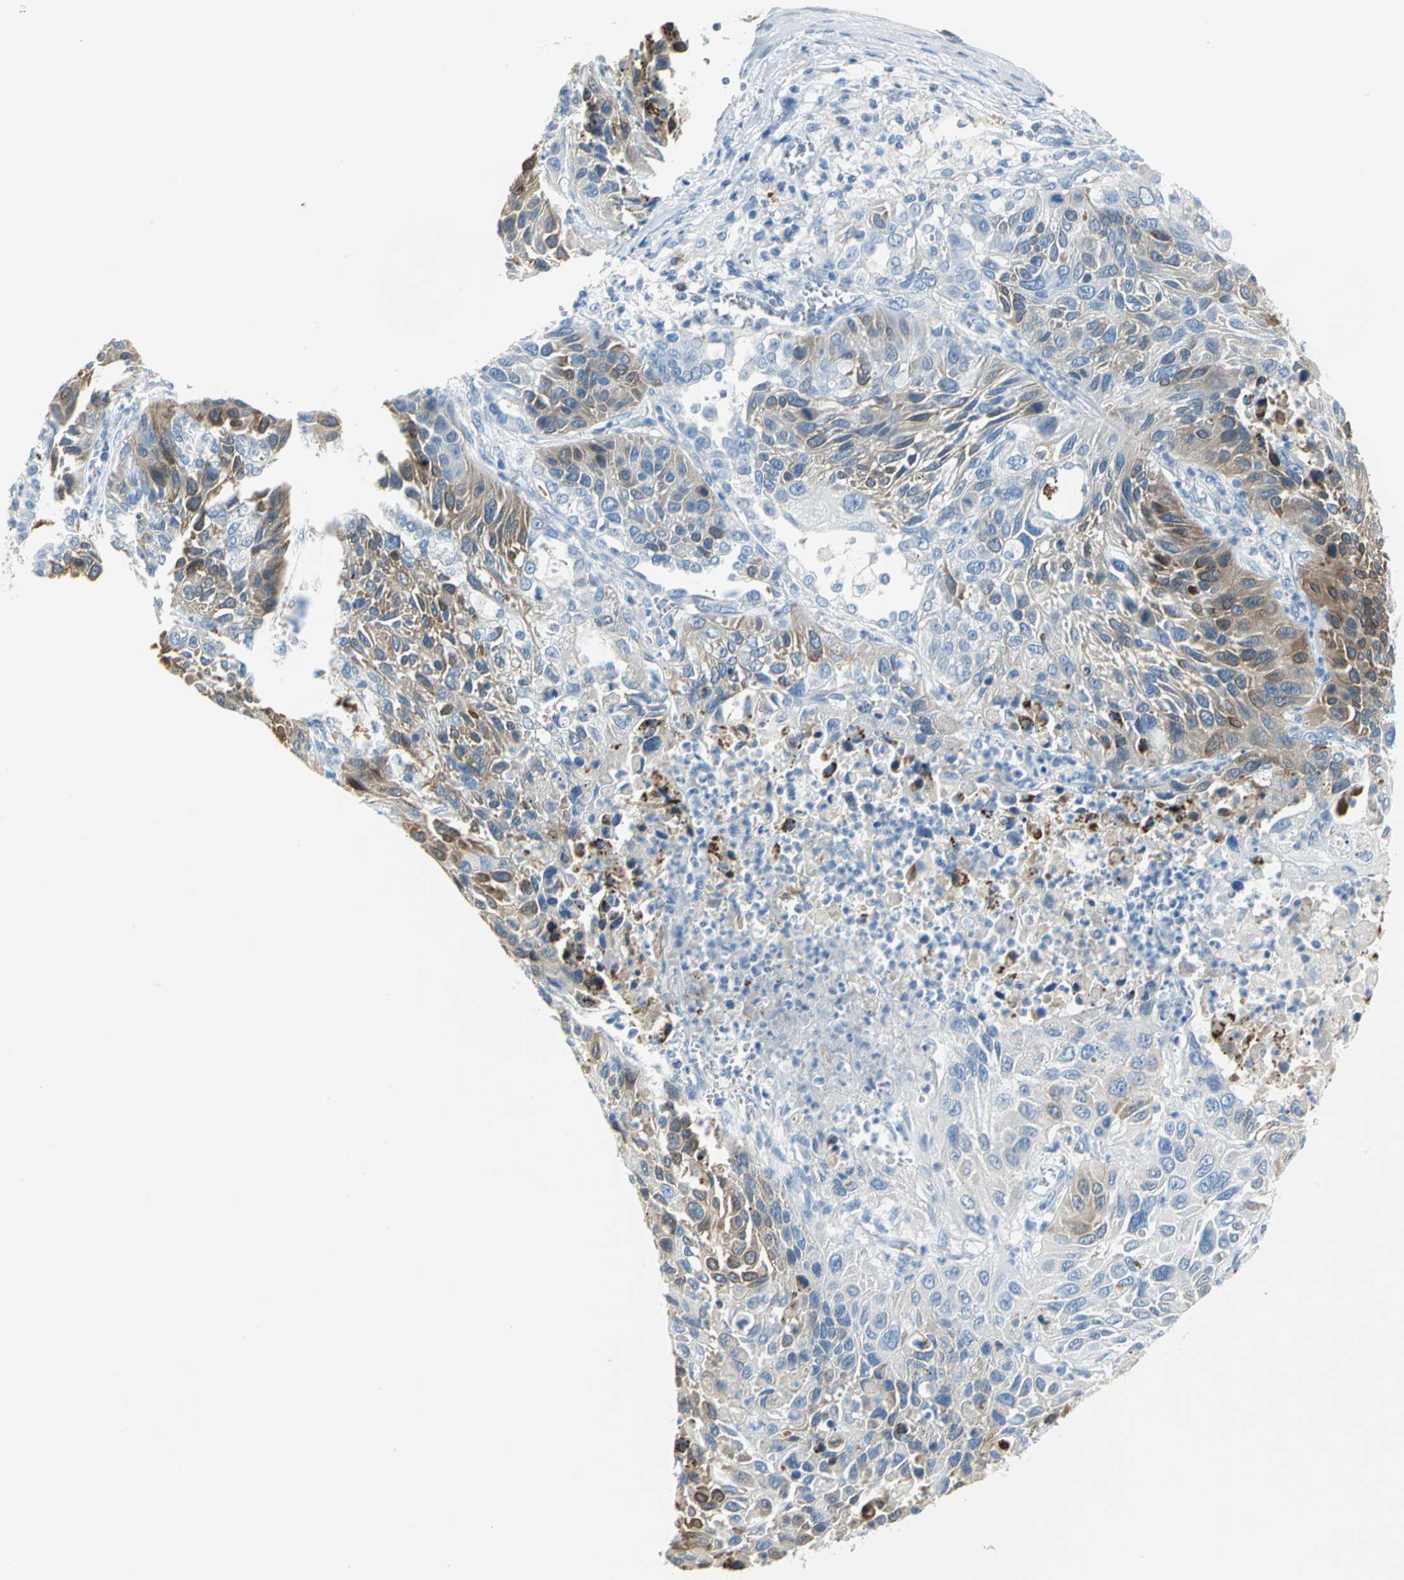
{"staining": {"intensity": "moderate", "quantity": "25%-75%", "location": "cytoplasmic/membranous"}, "tissue": "lung cancer", "cell_type": "Tumor cells", "image_type": "cancer", "snomed": [{"axis": "morphology", "description": "Squamous cell carcinoma, NOS"}, {"axis": "topography", "description": "Lung"}], "caption": "This histopathology image demonstrates IHC staining of lung squamous cell carcinoma, with medium moderate cytoplasmic/membranous expression in about 25%-75% of tumor cells.", "gene": "ALOX15", "patient": {"sex": "female", "age": 76}}